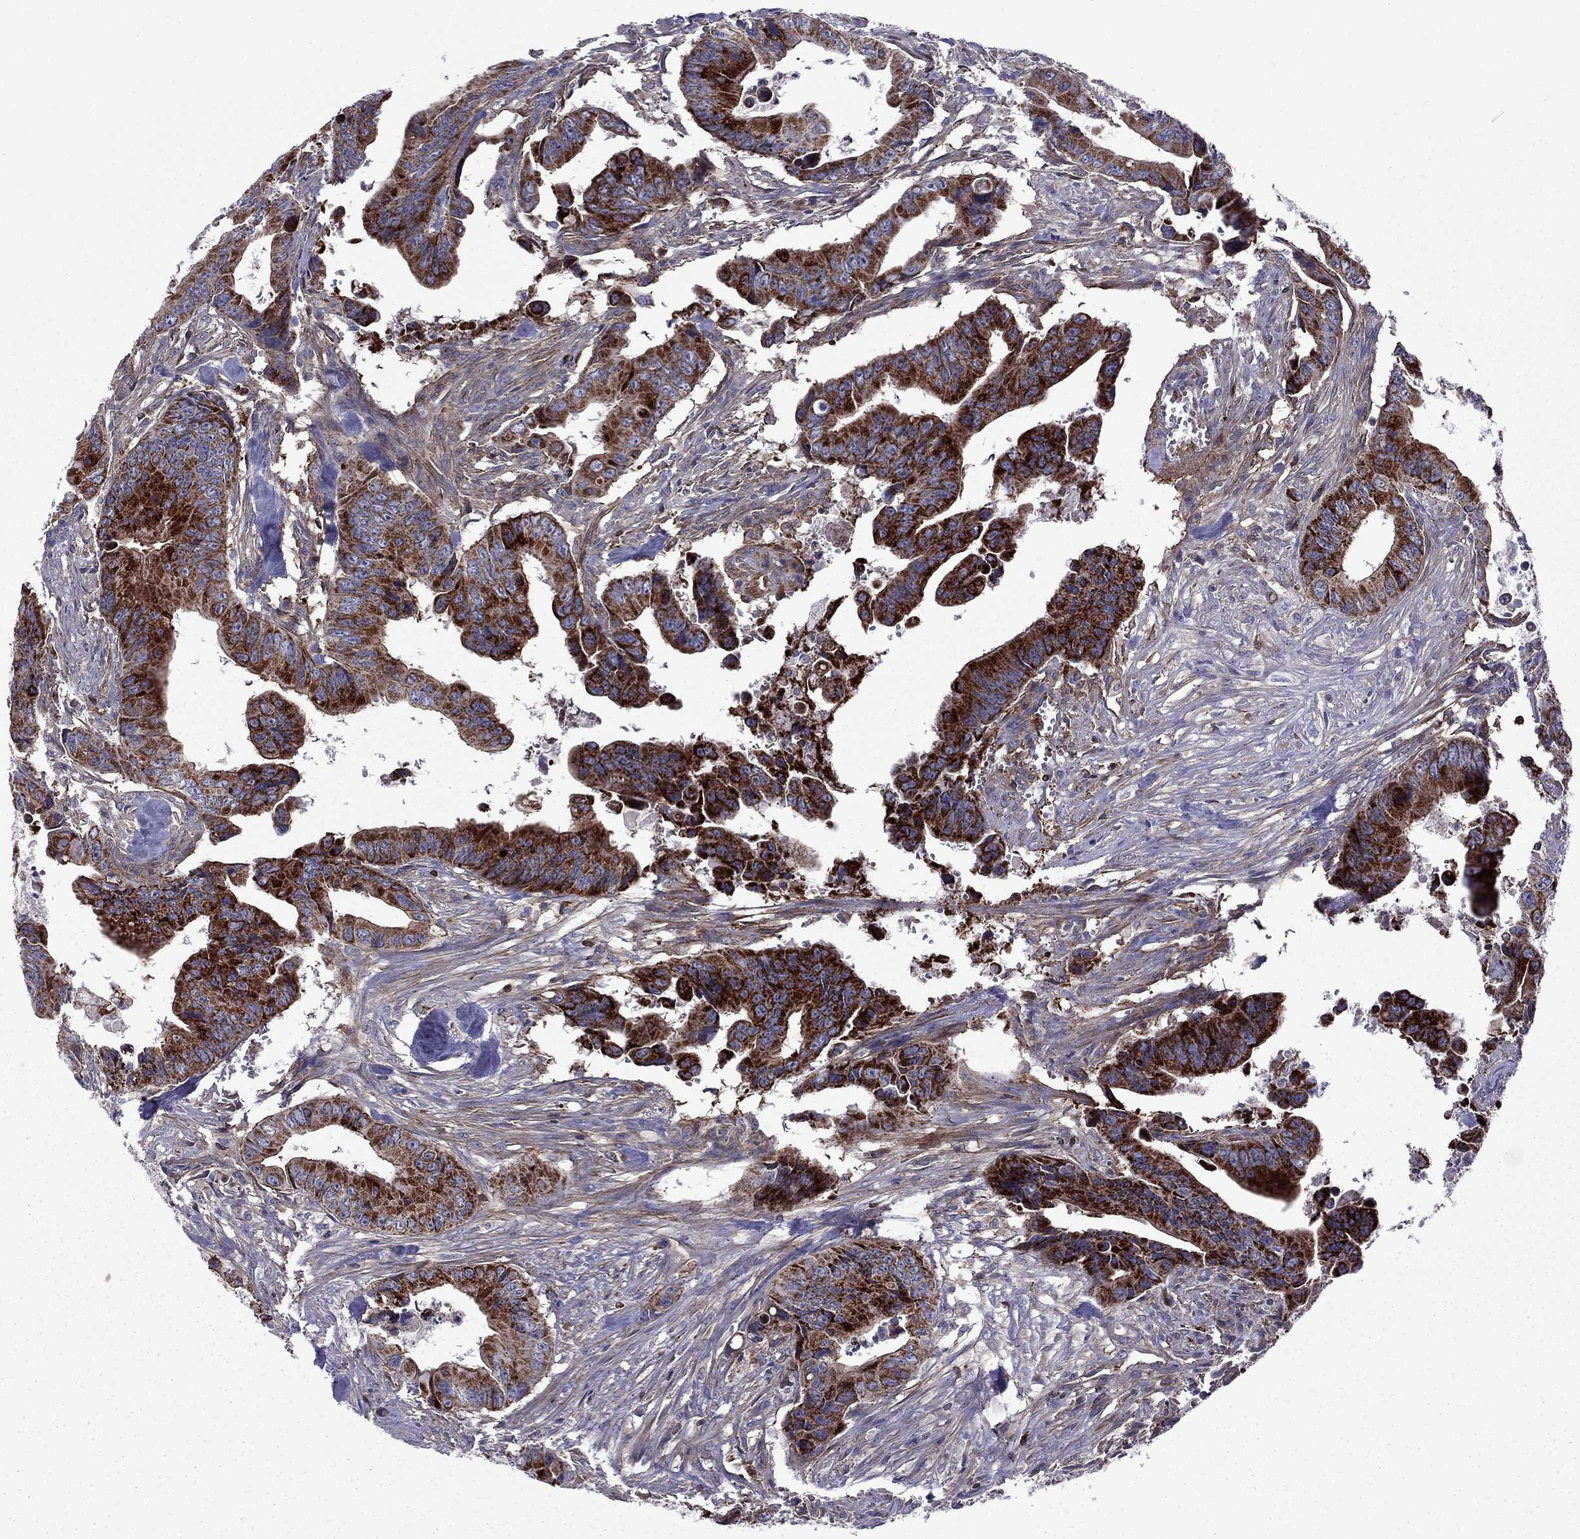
{"staining": {"intensity": "strong", "quantity": "25%-75%", "location": "cytoplasmic/membranous"}, "tissue": "colorectal cancer", "cell_type": "Tumor cells", "image_type": "cancer", "snomed": [{"axis": "morphology", "description": "Adenocarcinoma, NOS"}, {"axis": "topography", "description": "Colon"}], "caption": "Protein analysis of colorectal adenocarcinoma tissue displays strong cytoplasmic/membranous expression in about 25%-75% of tumor cells.", "gene": "ALG6", "patient": {"sex": "female", "age": 87}}